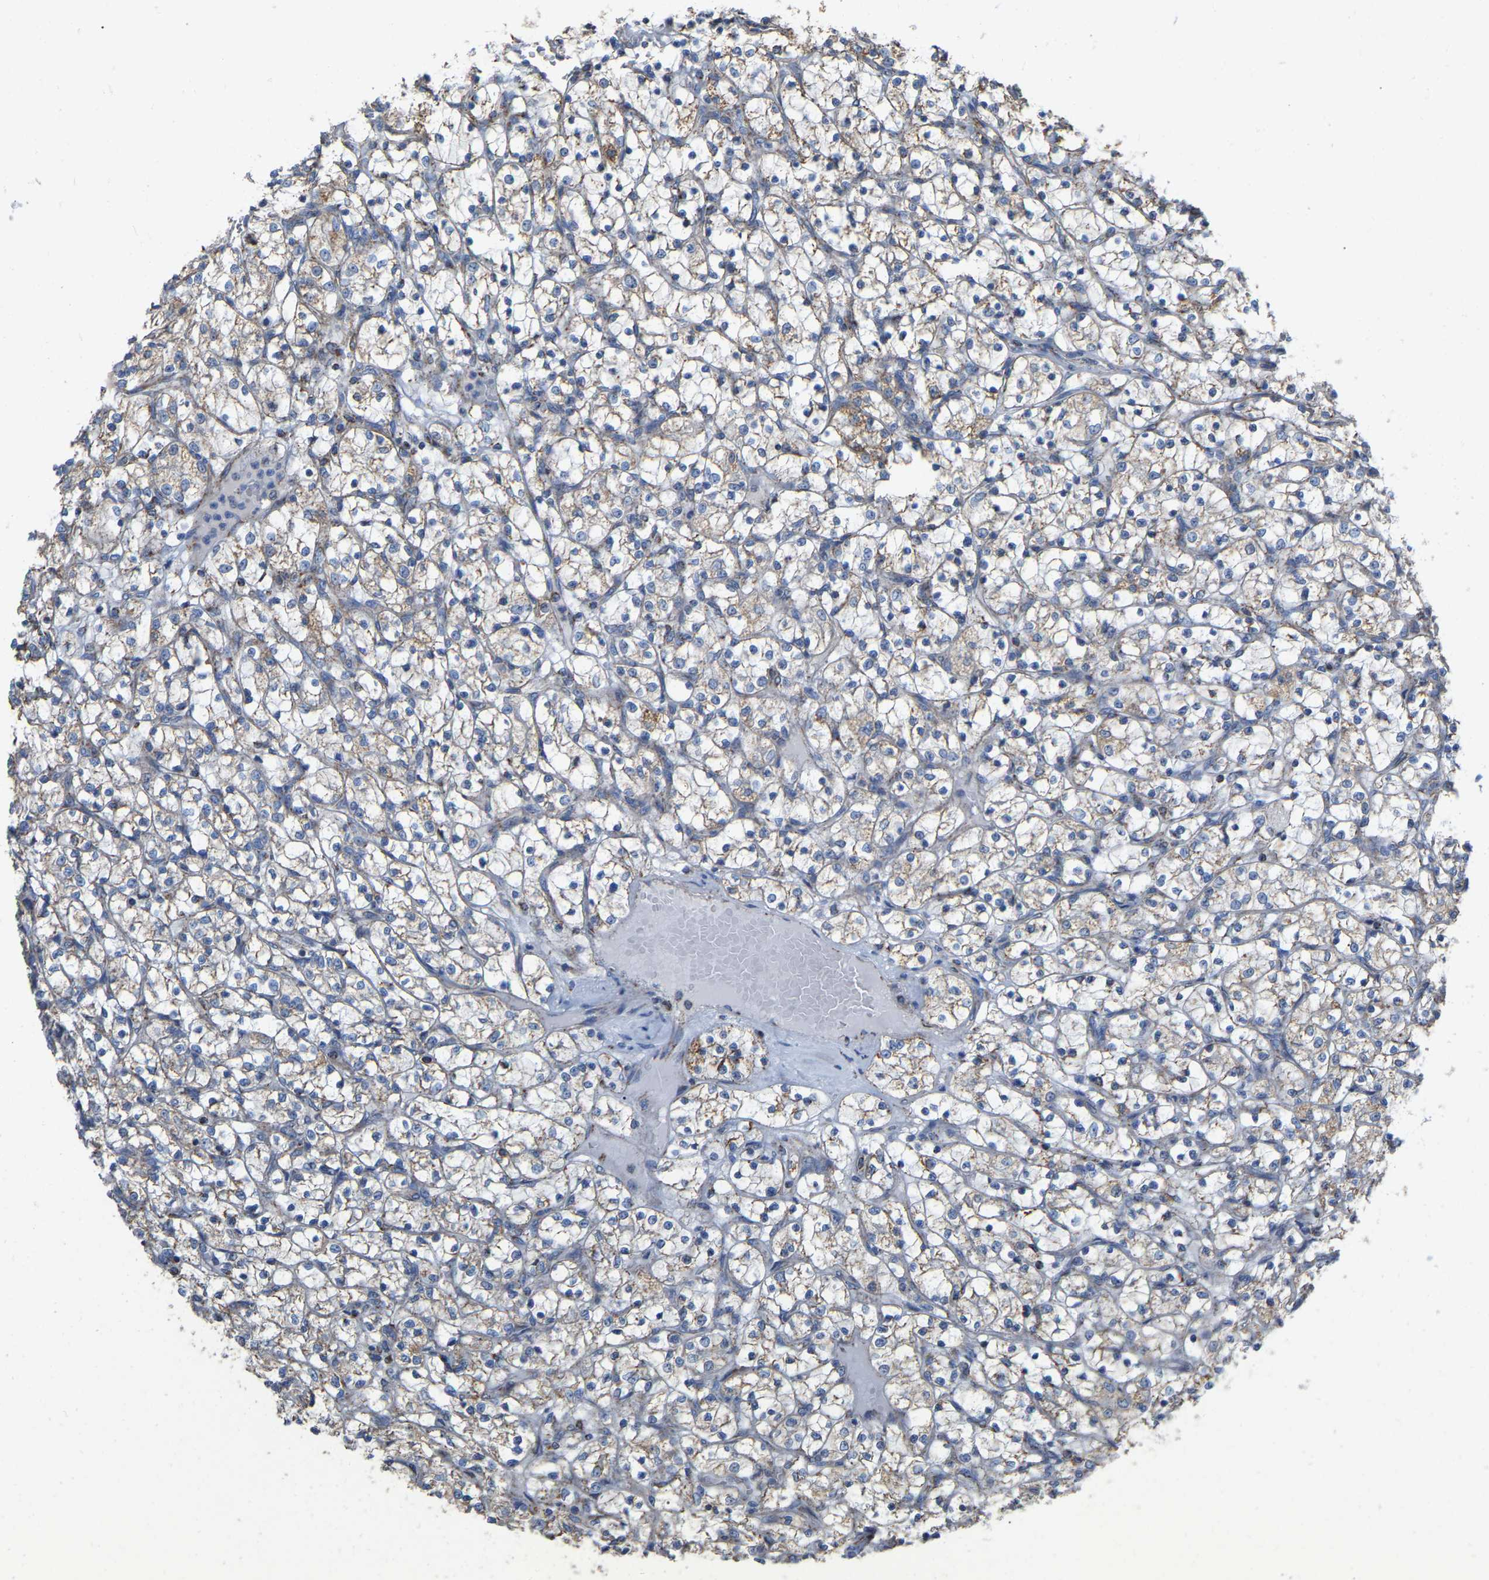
{"staining": {"intensity": "weak", "quantity": "25%-75%", "location": "cytoplasmic/membranous"}, "tissue": "renal cancer", "cell_type": "Tumor cells", "image_type": "cancer", "snomed": [{"axis": "morphology", "description": "Adenocarcinoma, NOS"}, {"axis": "topography", "description": "Kidney"}], "caption": "High-magnification brightfield microscopy of adenocarcinoma (renal) stained with DAB (3,3'-diaminobenzidine) (brown) and counterstained with hematoxylin (blue). tumor cells exhibit weak cytoplasmic/membranous expression is identified in about25%-75% of cells. The protein of interest is stained brown, and the nuclei are stained in blue (DAB IHC with brightfield microscopy, high magnification).", "gene": "CBLB", "patient": {"sex": "female", "age": 69}}